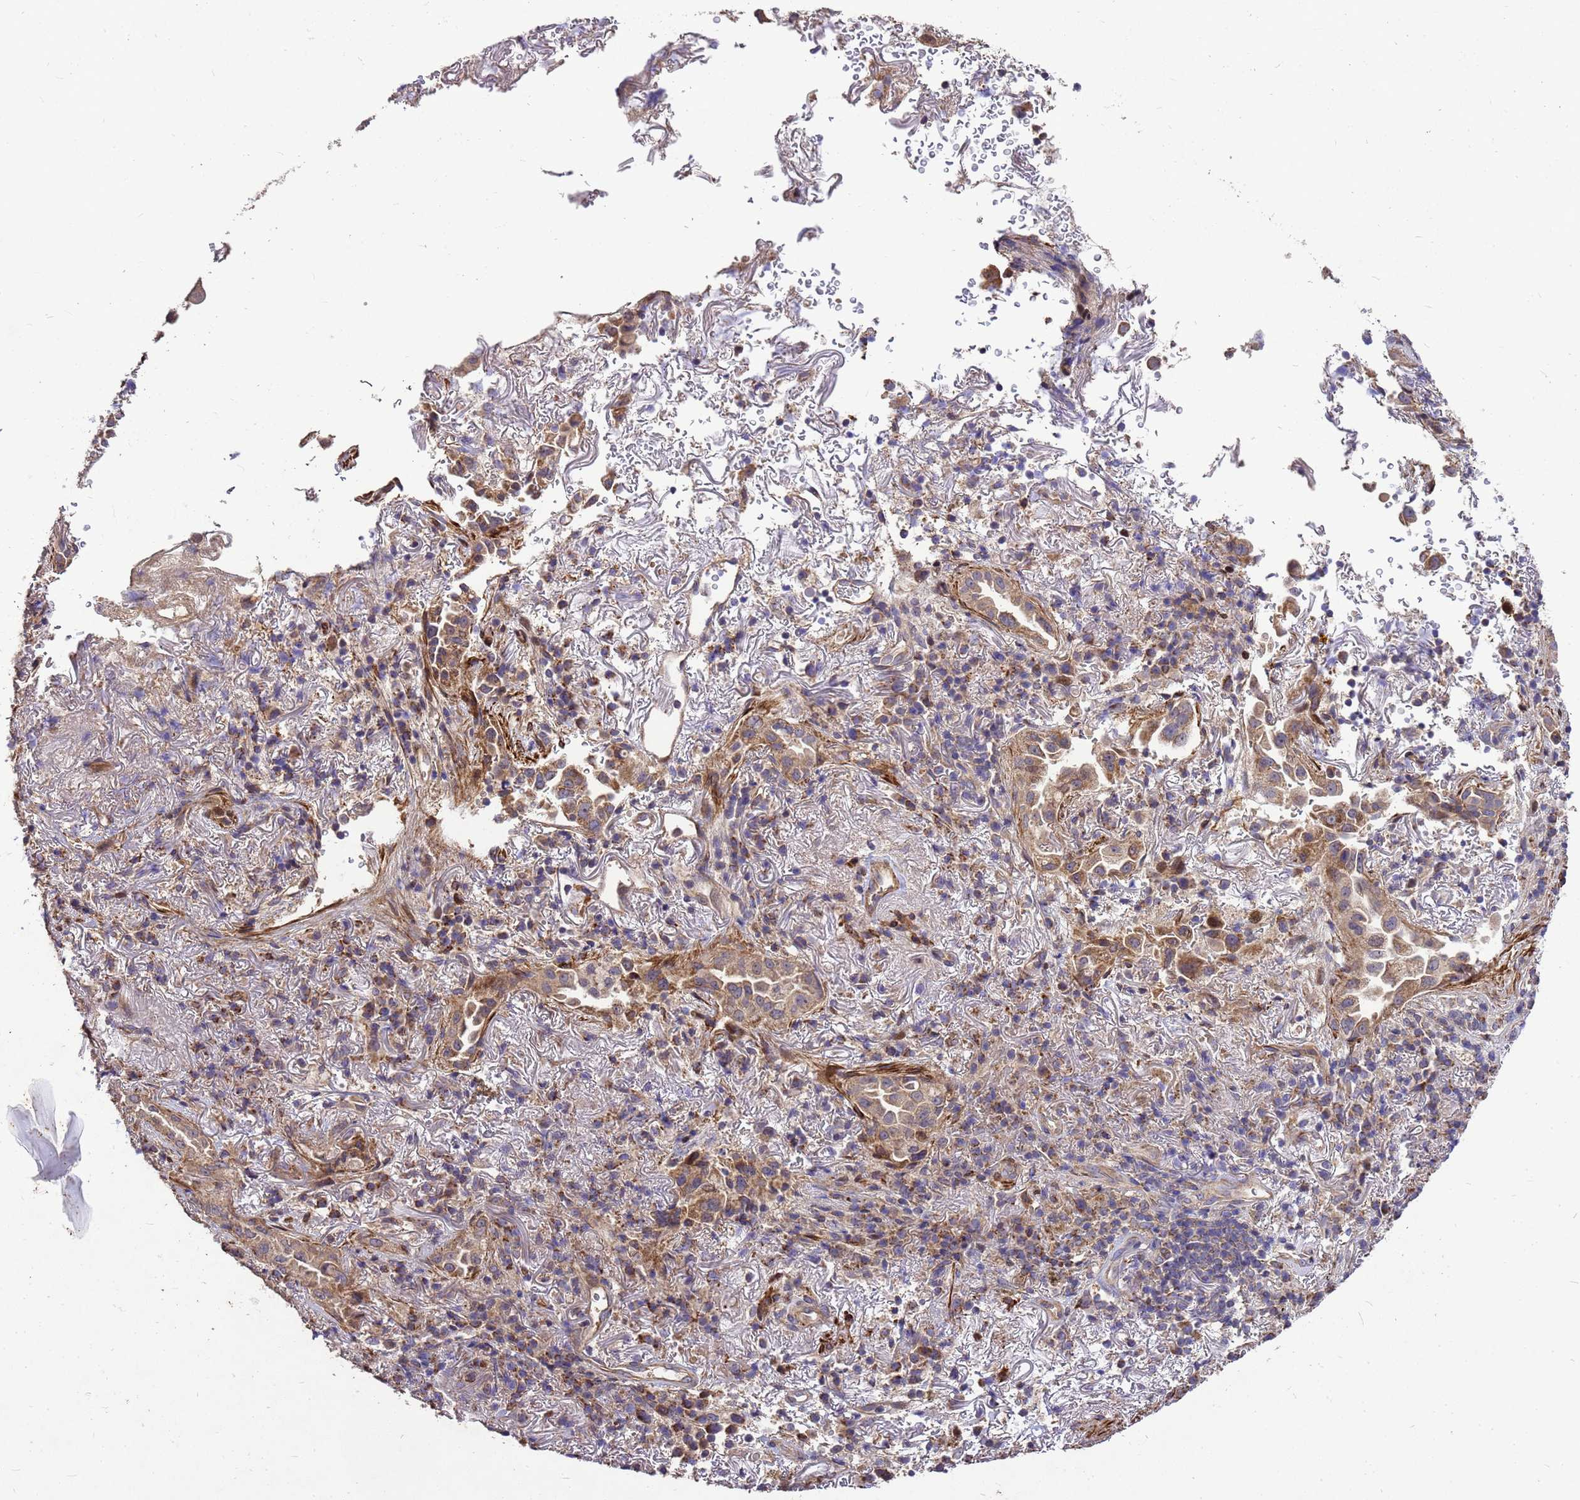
{"staining": {"intensity": "weak", "quantity": ">75%", "location": "cytoplasmic/membranous"}, "tissue": "lung cancer", "cell_type": "Tumor cells", "image_type": "cancer", "snomed": [{"axis": "morphology", "description": "Adenocarcinoma, NOS"}, {"axis": "topography", "description": "Lung"}], "caption": "Protein staining of lung cancer tissue demonstrates weak cytoplasmic/membranous expression in about >75% of tumor cells.", "gene": "RSPRY1", "patient": {"sex": "female", "age": 69}}